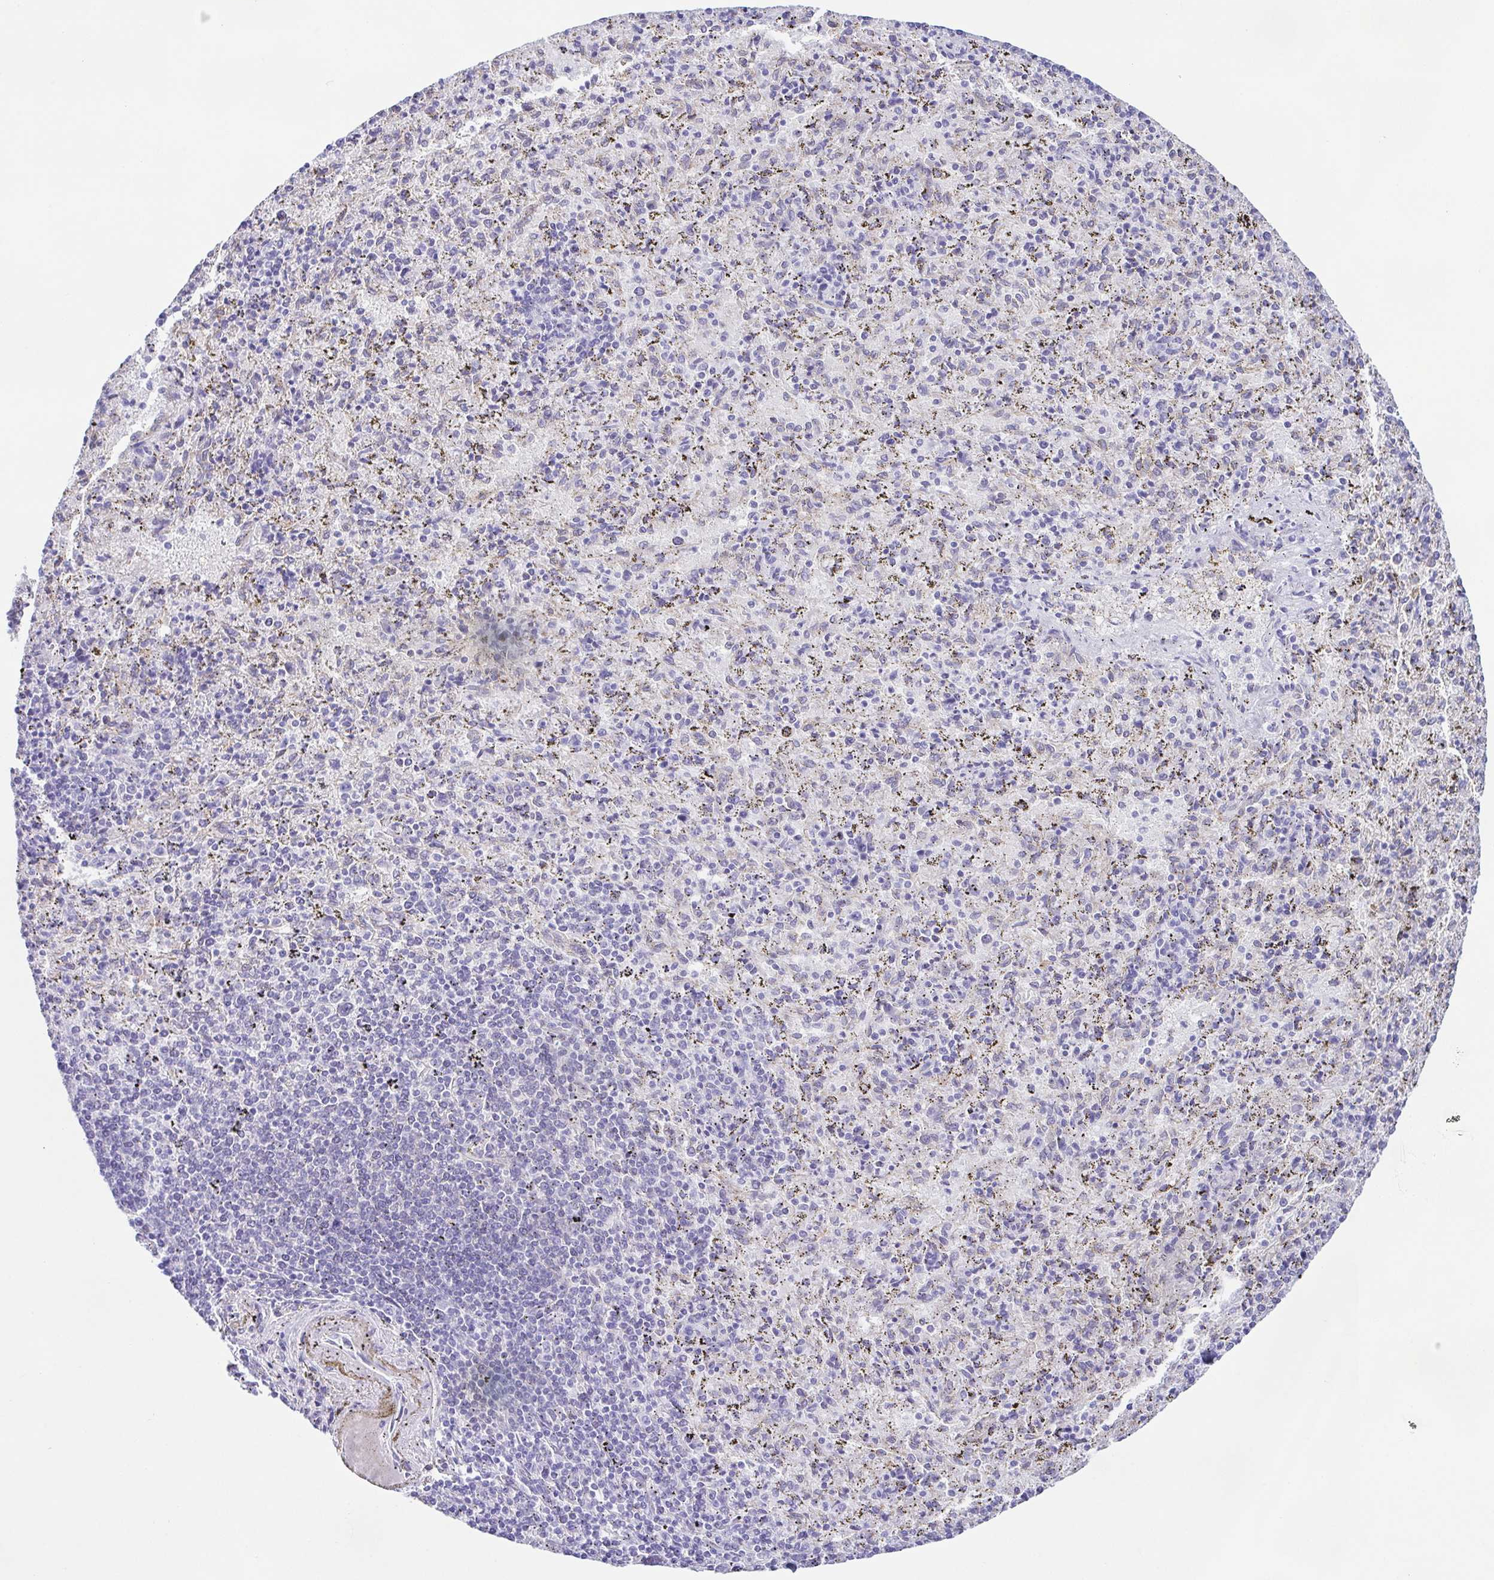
{"staining": {"intensity": "negative", "quantity": "none", "location": "none"}, "tissue": "spleen", "cell_type": "Cells in red pulp", "image_type": "normal", "snomed": [{"axis": "morphology", "description": "Normal tissue, NOS"}, {"axis": "topography", "description": "Spleen"}], "caption": "An immunohistochemistry (IHC) image of normal spleen is shown. There is no staining in cells in red pulp of spleen. (Brightfield microscopy of DAB (3,3'-diaminobenzidine) immunohistochemistry at high magnification).", "gene": "A1BG", "patient": {"sex": "male", "age": 57}}